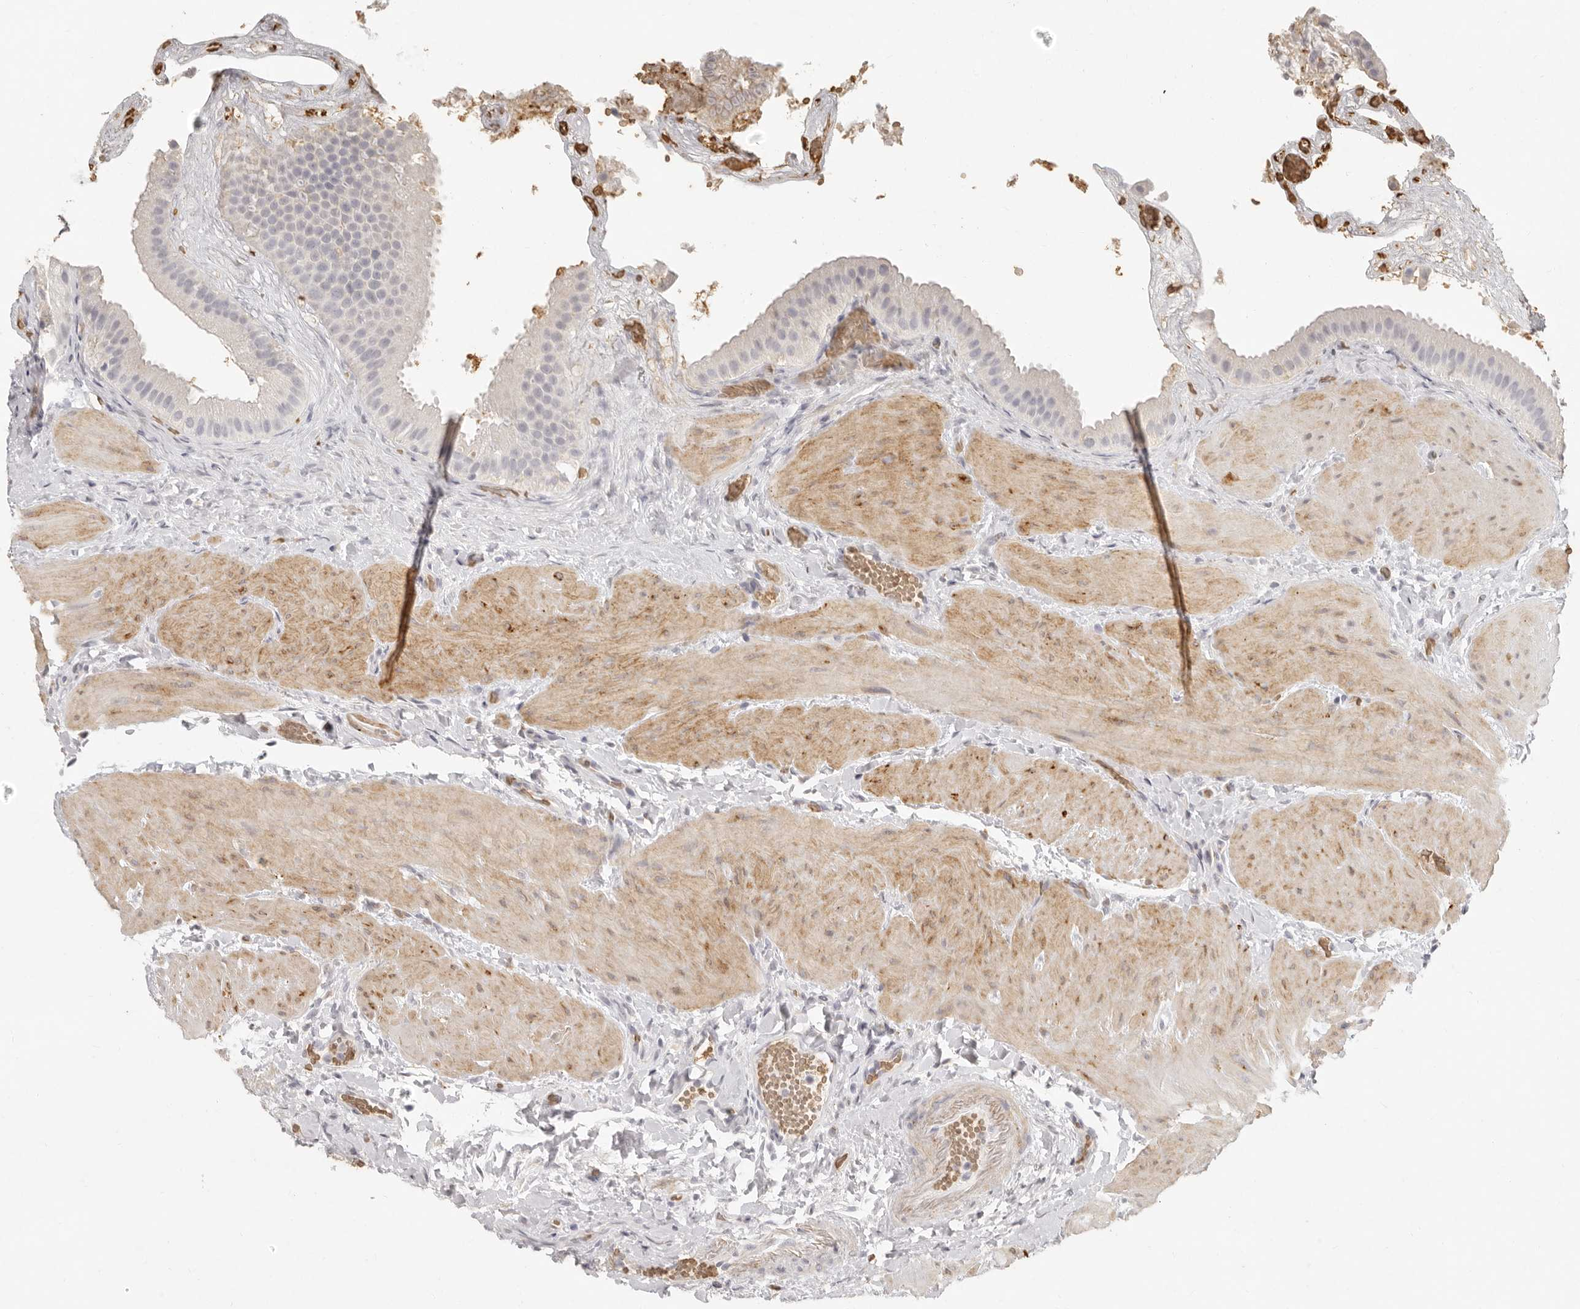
{"staining": {"intensity": "negative", "quantity": "none", "location": "none"}, "tissue": "gallbladder", "cell_type": "Glandular cells", "image_type": "normal", "snomed": [{"axis": "morphology", "description": "Normal tissue, NOS"}, {"axis": "topography", "description": "Gallbladder"}], "caption": "This is an immunohistochemistry micrograph of unremarkable human gallbladder. There is no positivity in glandular cells.", "gene": "NIBAN1", "patient": {"sex": "male", "age": 55}}